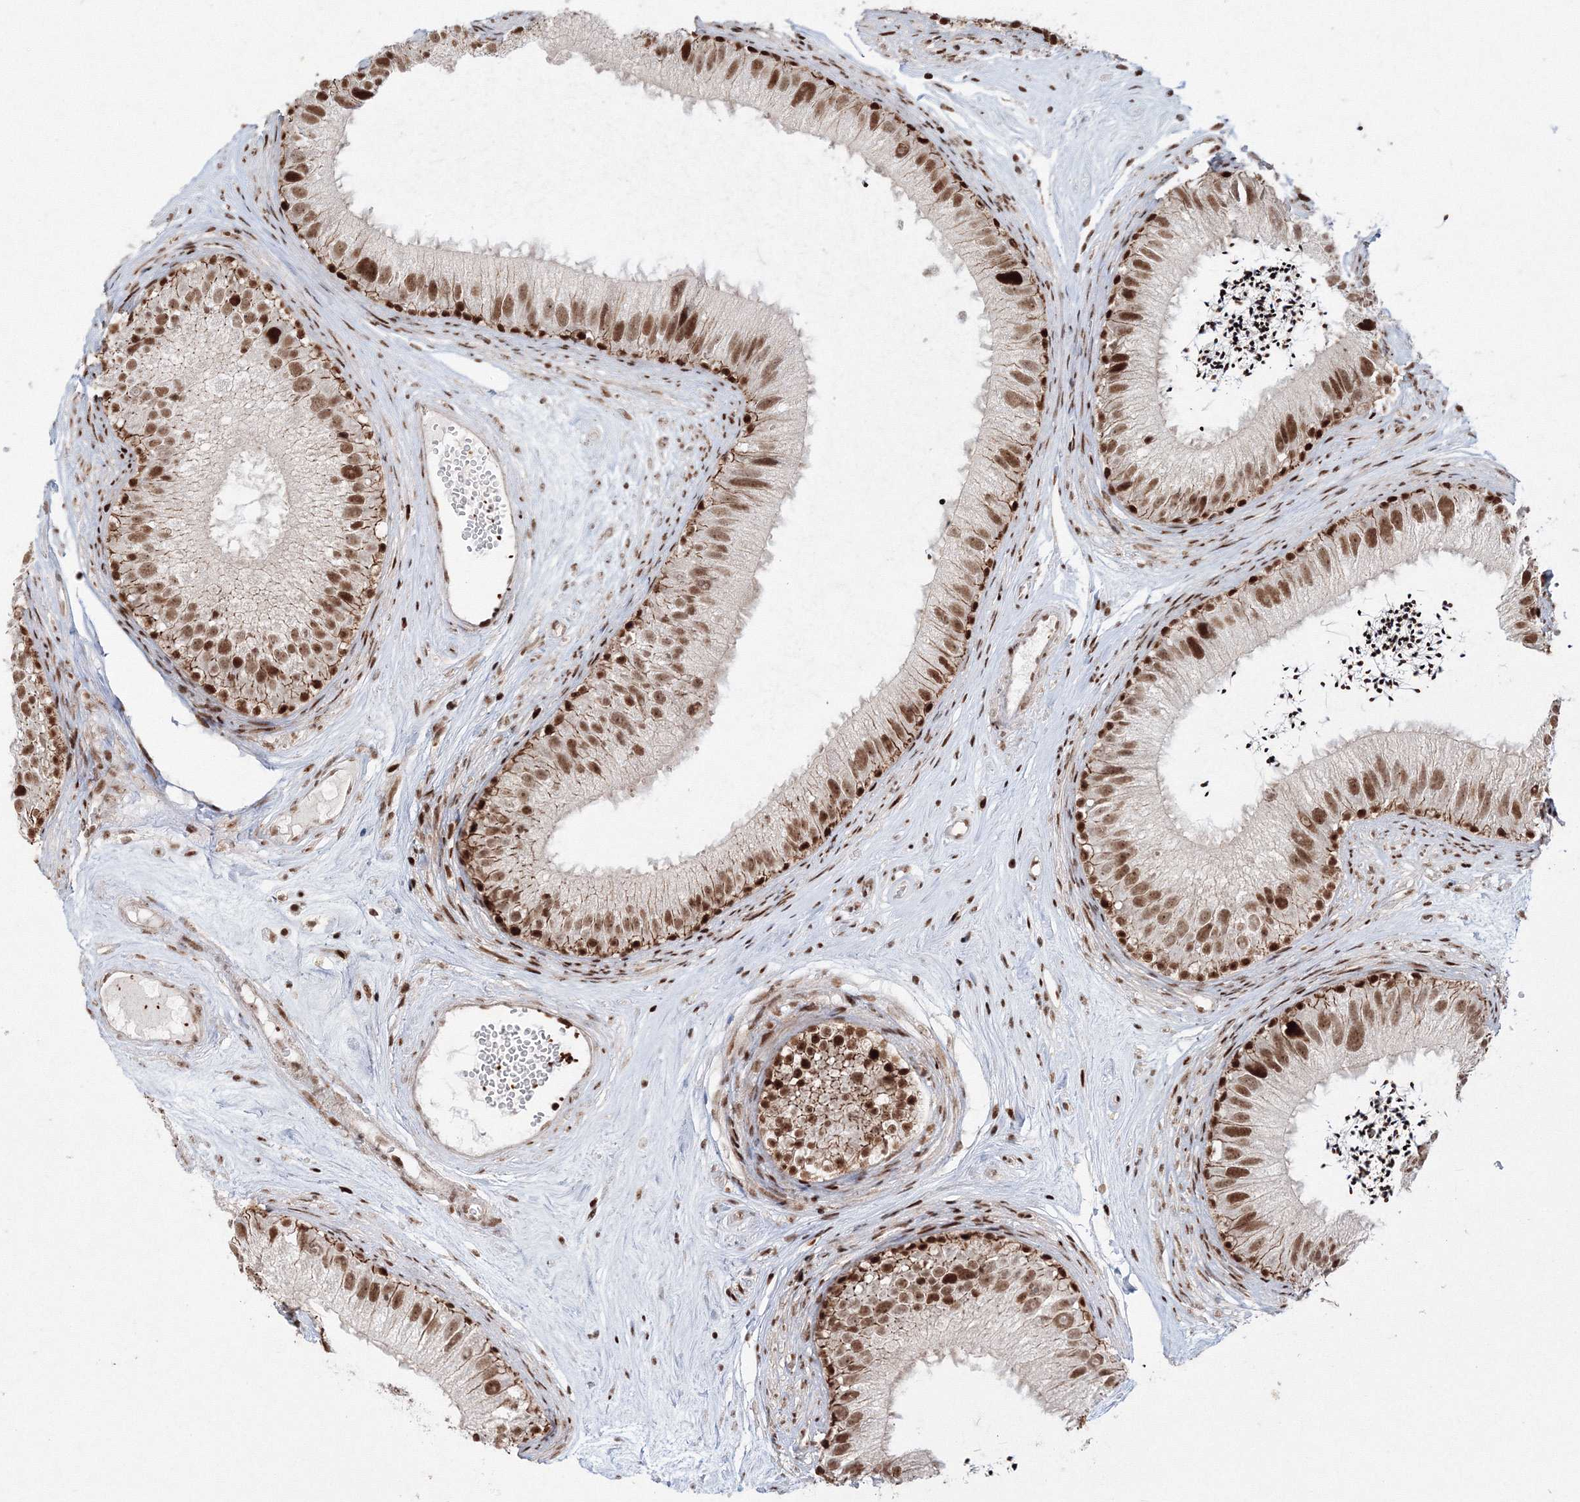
{"staining": {"intensity": "moderate", "quantity": ">75%", "location": "cytoplasmic/membranous,nuclear"}, "tissue": "epididymis", "cell_type": "Glandular cells", "image_type": "normal", "snomed": [{"axis": "morphology", "description": "Normal tissue, NOS"}, {"axis": "topography", "description": "Epididymis"}], "caption": "This is a photomicrograph of IHC staining of normal epididymis, which shows moderate positivity in the cytoplasmic/membranous,nuclear of glandular cells.", "gene": "LIG1", "patient": {"sex": "male", "age": 77}}